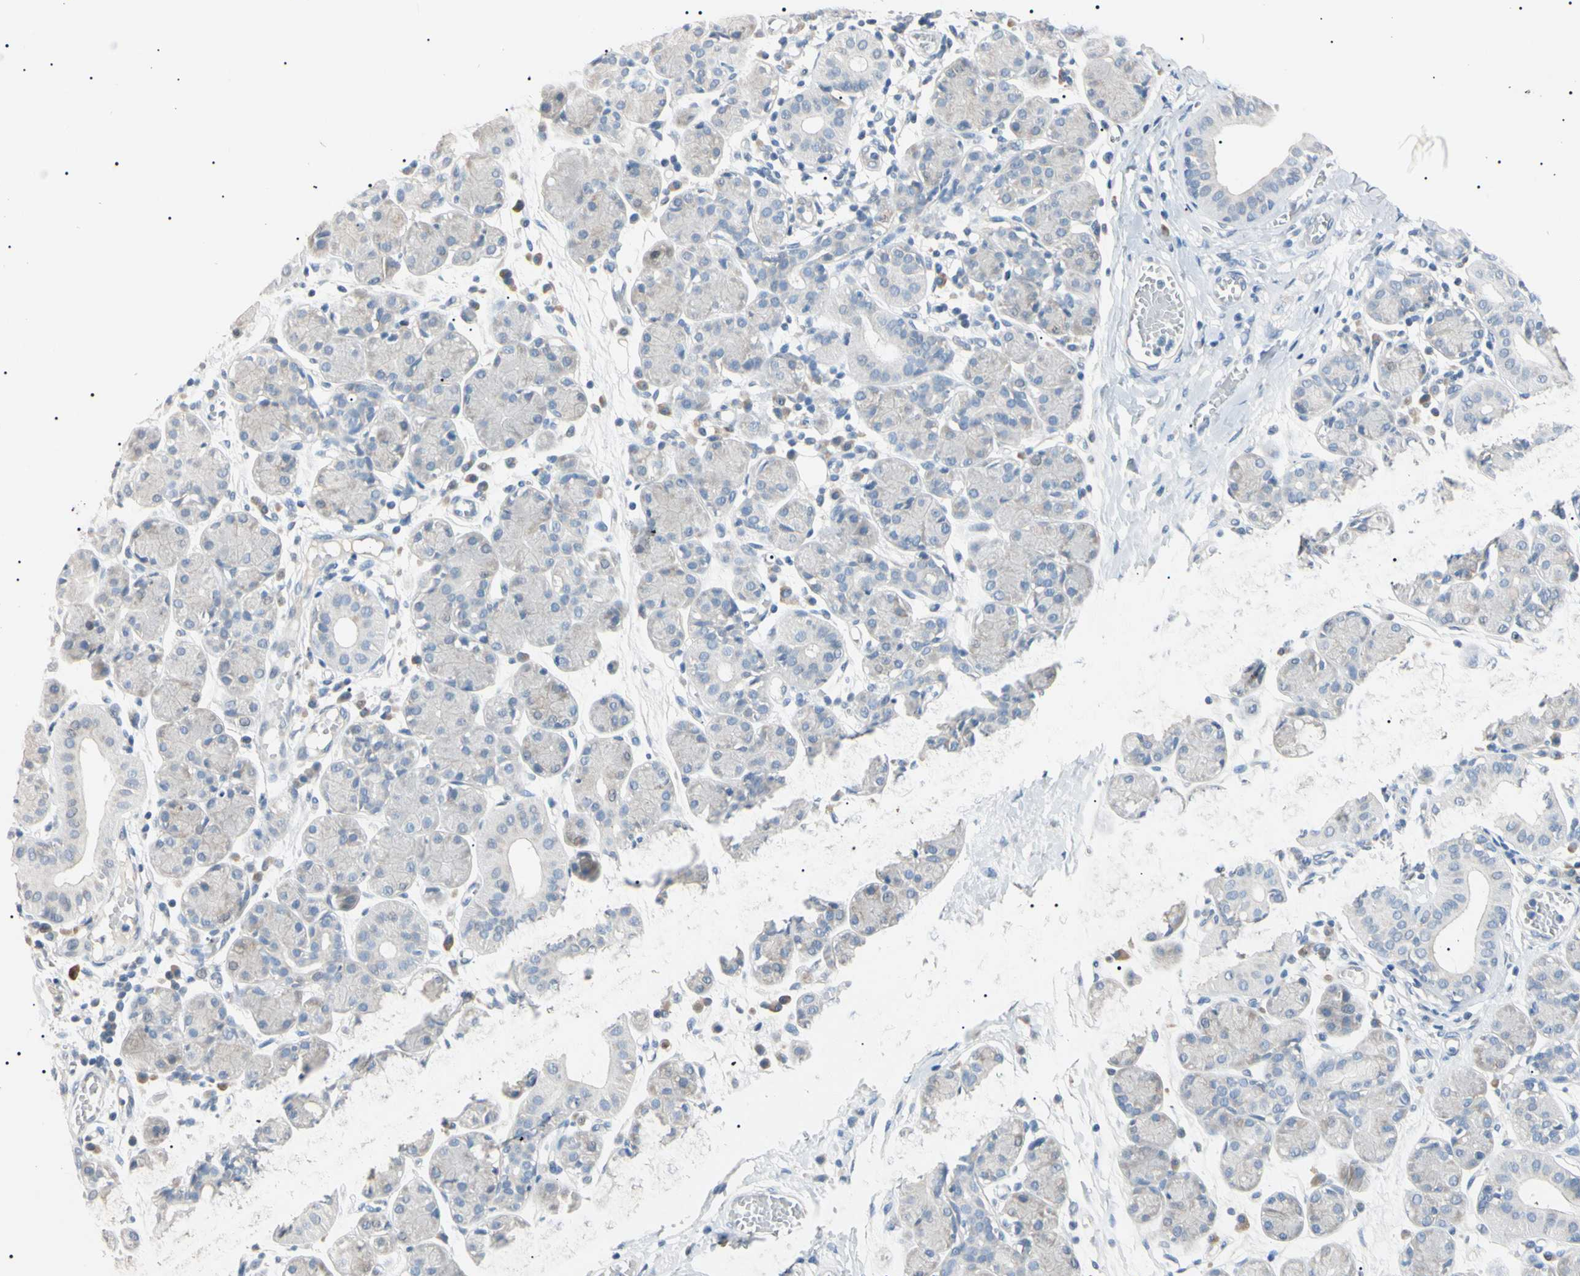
{"staining": {"intensity": "negative", "quantity": "none", "location": "none"}, "tissue": "salivary gland", "cell_type": "Glandular cells", "image_type": "normal", "snomed": [{"axis": "morphology", "description": "Normal tissue, NOS"}, {"axis": "morphology", "description": "Inflammation, NOS"}, {"axis": "topography", "description": "Lymph node"}, {"axis": "topography", "description": "Salivary gland"}], "caption": "Human salivary gland stained for a protein using immunohistochemistry (IHC) shows no expression in glandular cells.", "gene": "CGB3", "patient": {"sex": "male", "age": 3}}